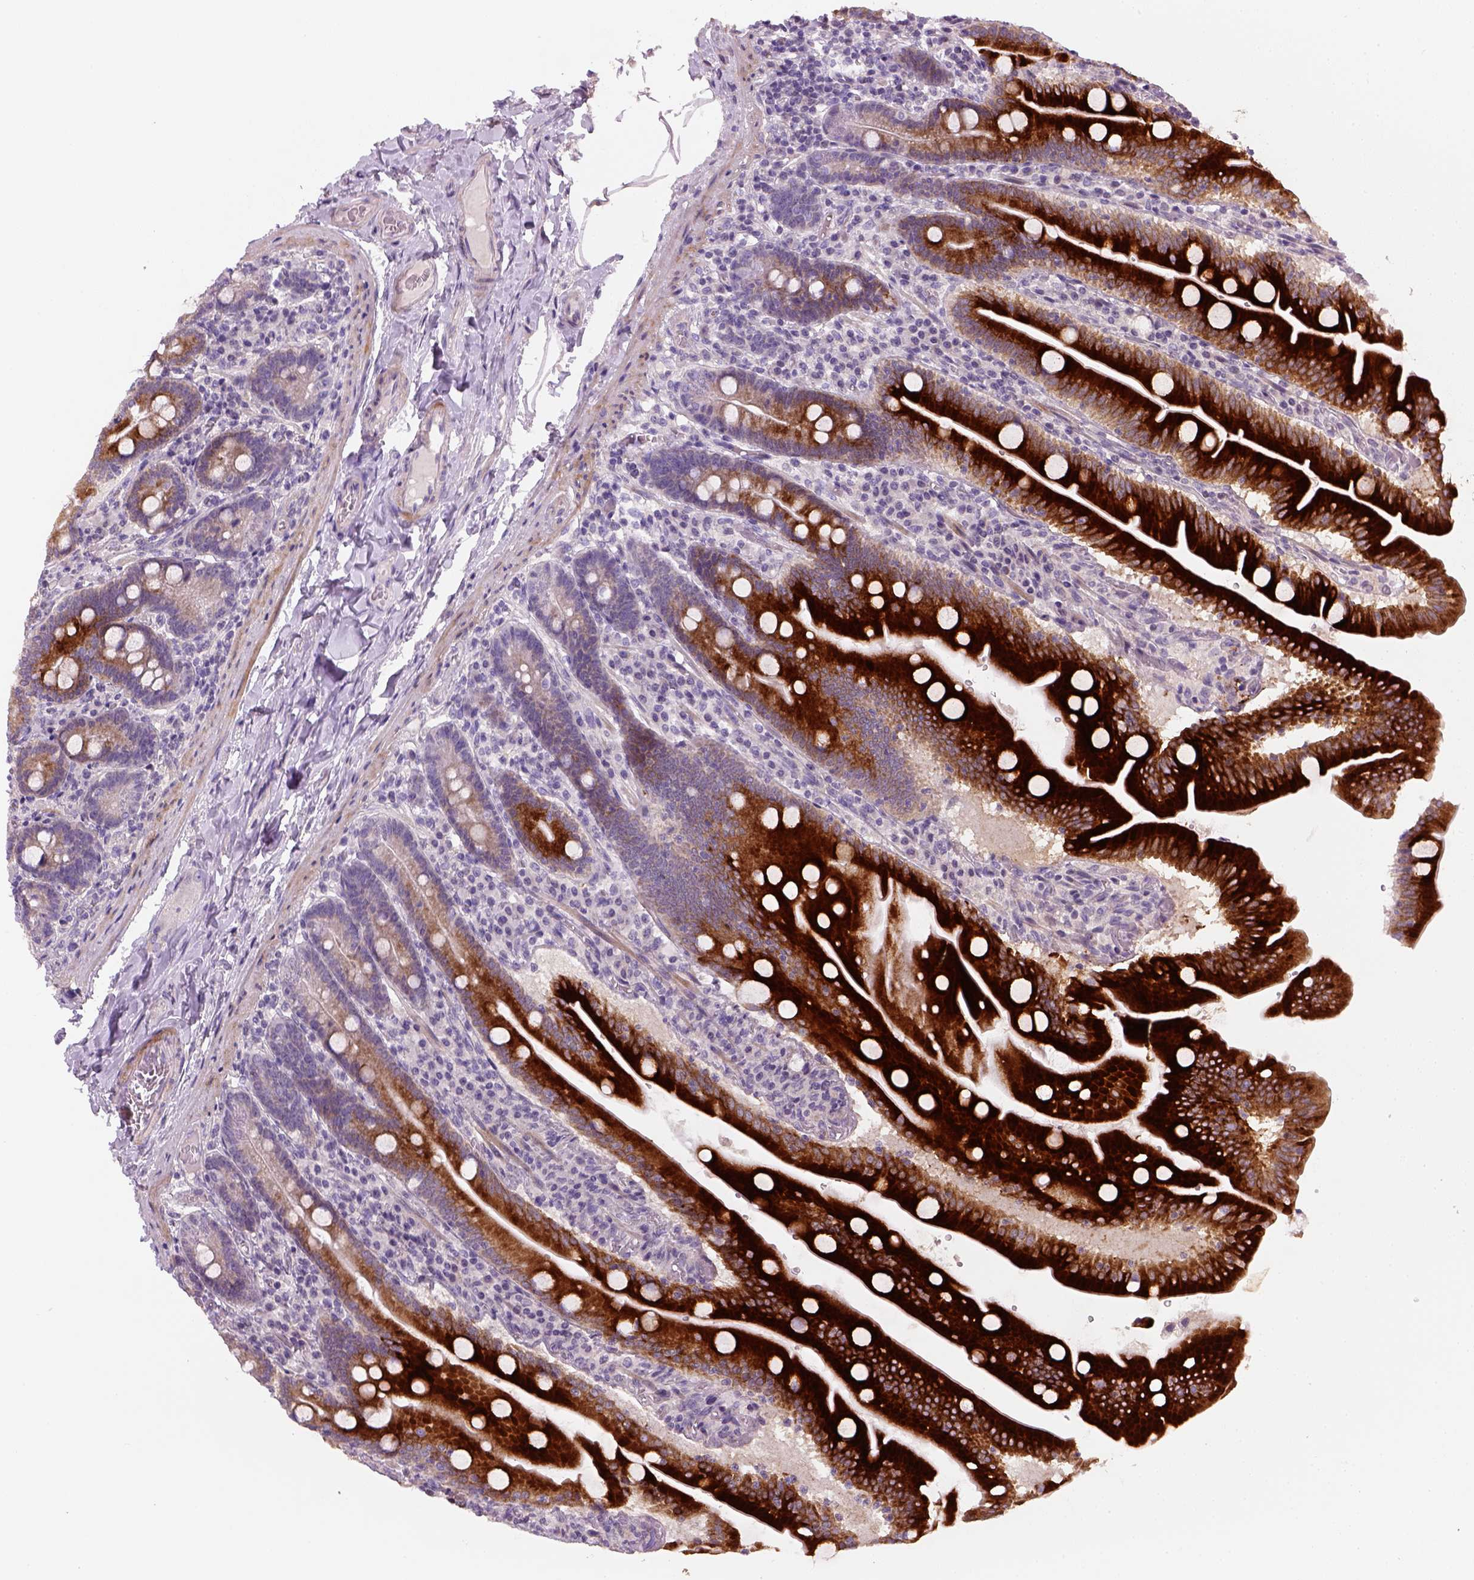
{"staining": {"intensity": "strong", "quantity": ">75%", "location": "cytoplasmic/membranous"}, "tissue": "small intestine", "cell_type": "Glandular cells", "image_type": "normal", "snomed": [{"axis": "morphology", "description": "Normal tissue, NOS"}, {"axis": "topography", "description": "Small intestine"}], "caption": "About >75% of glandular cells in benign small intestine display strong cytoplasmic/membranous protein positivity as visualized by brown immunohistochemical staining.", "gene": "NUDT6", "patient": {"sex": "male", "age": 37}}